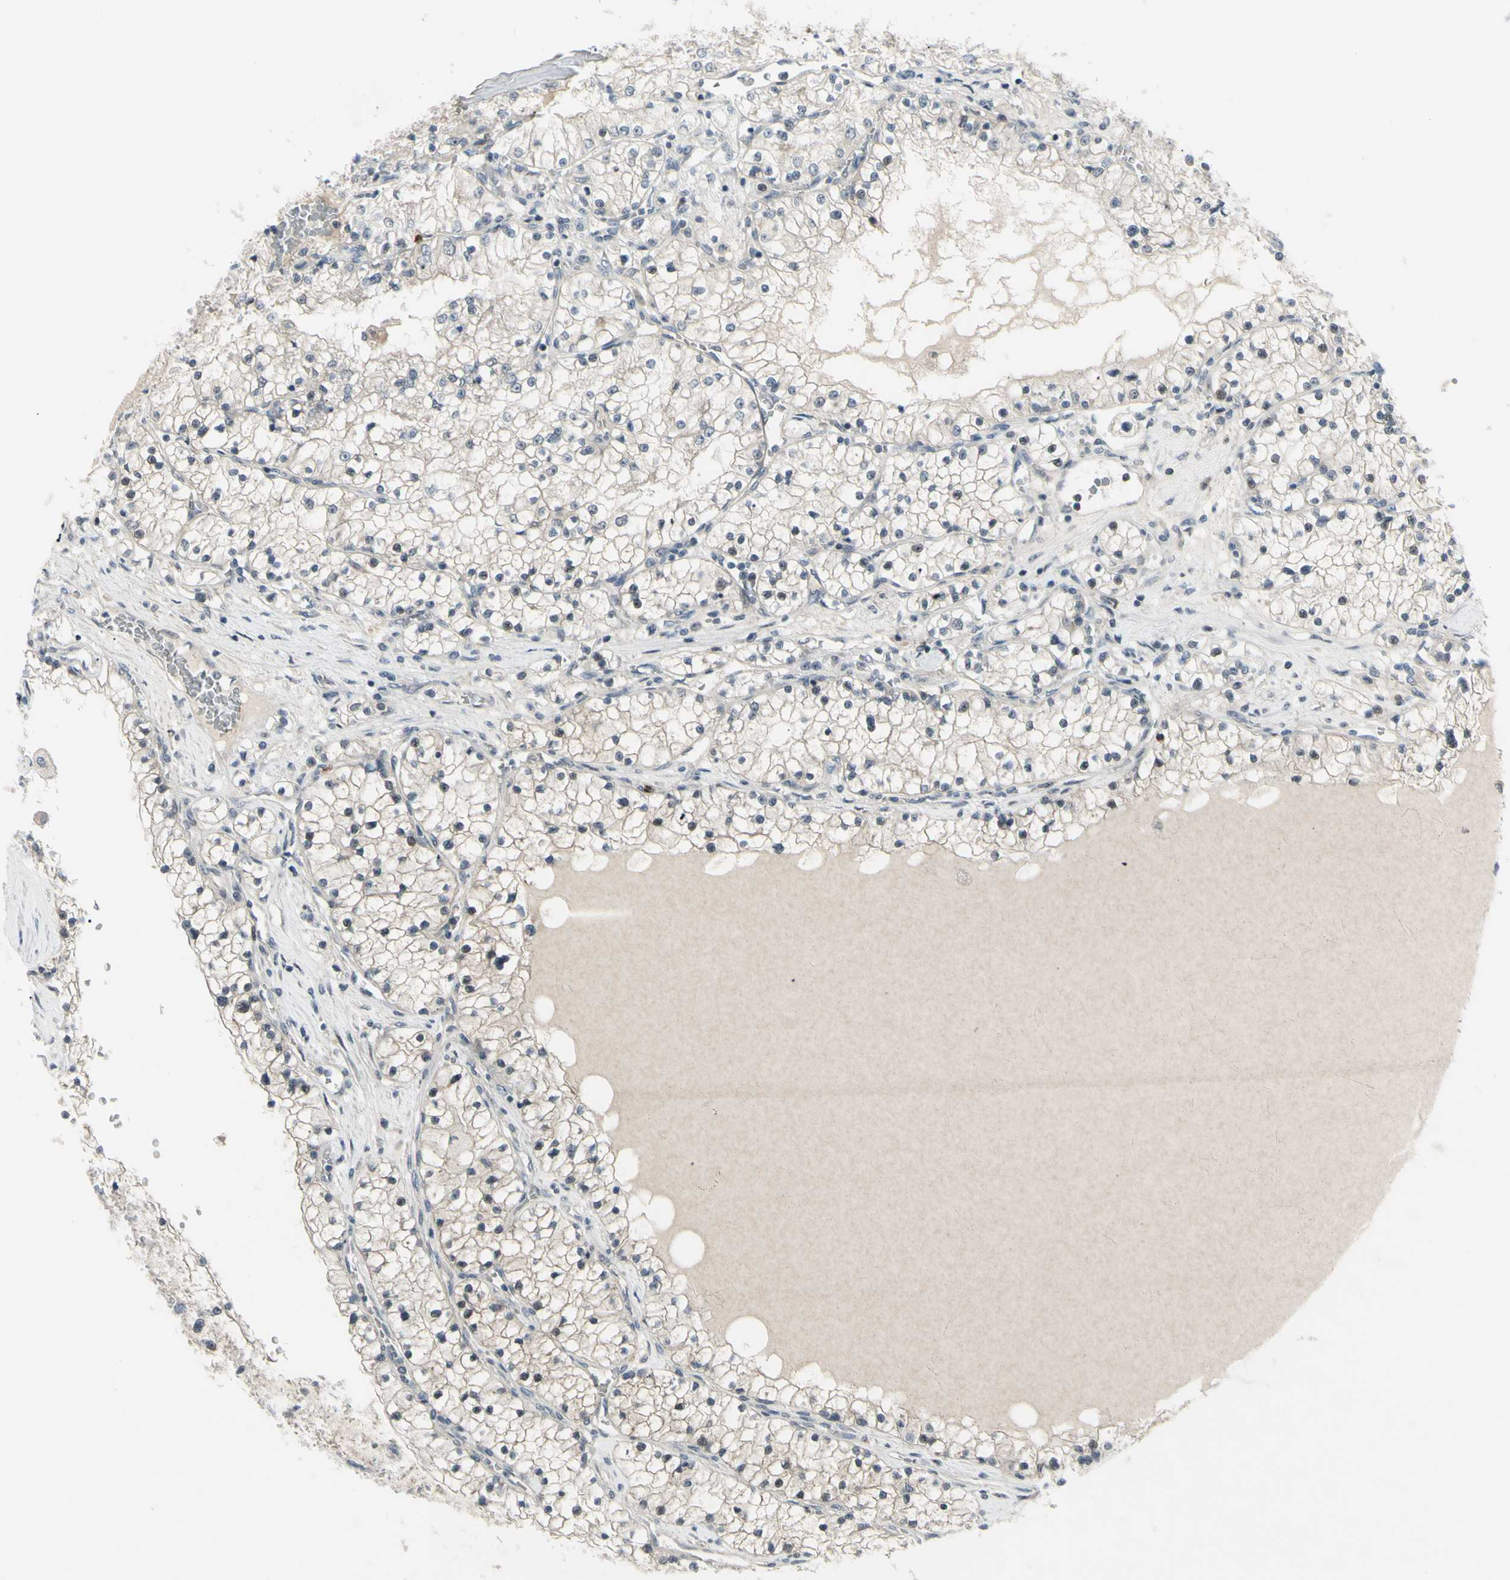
{"staining": {"intensity": "negative", "quantity": "none", "location": "none"}, "tissue": "renal cancer", "cell_type": "Tumor cells", "image_type": "cancer", "snomed": [{"axis": "morphology", "description": "Adenocarcinoma, NOS"}, {"axis": "topography", "description": "Kidney"}], "caption": "Tumor cells are negative for protein expression in human renal cancer. (Brightfield microscopy of DAB IHC at high magnification).", "gene": "ETNK1", "patient": {"sex": "male", "age": 68}}